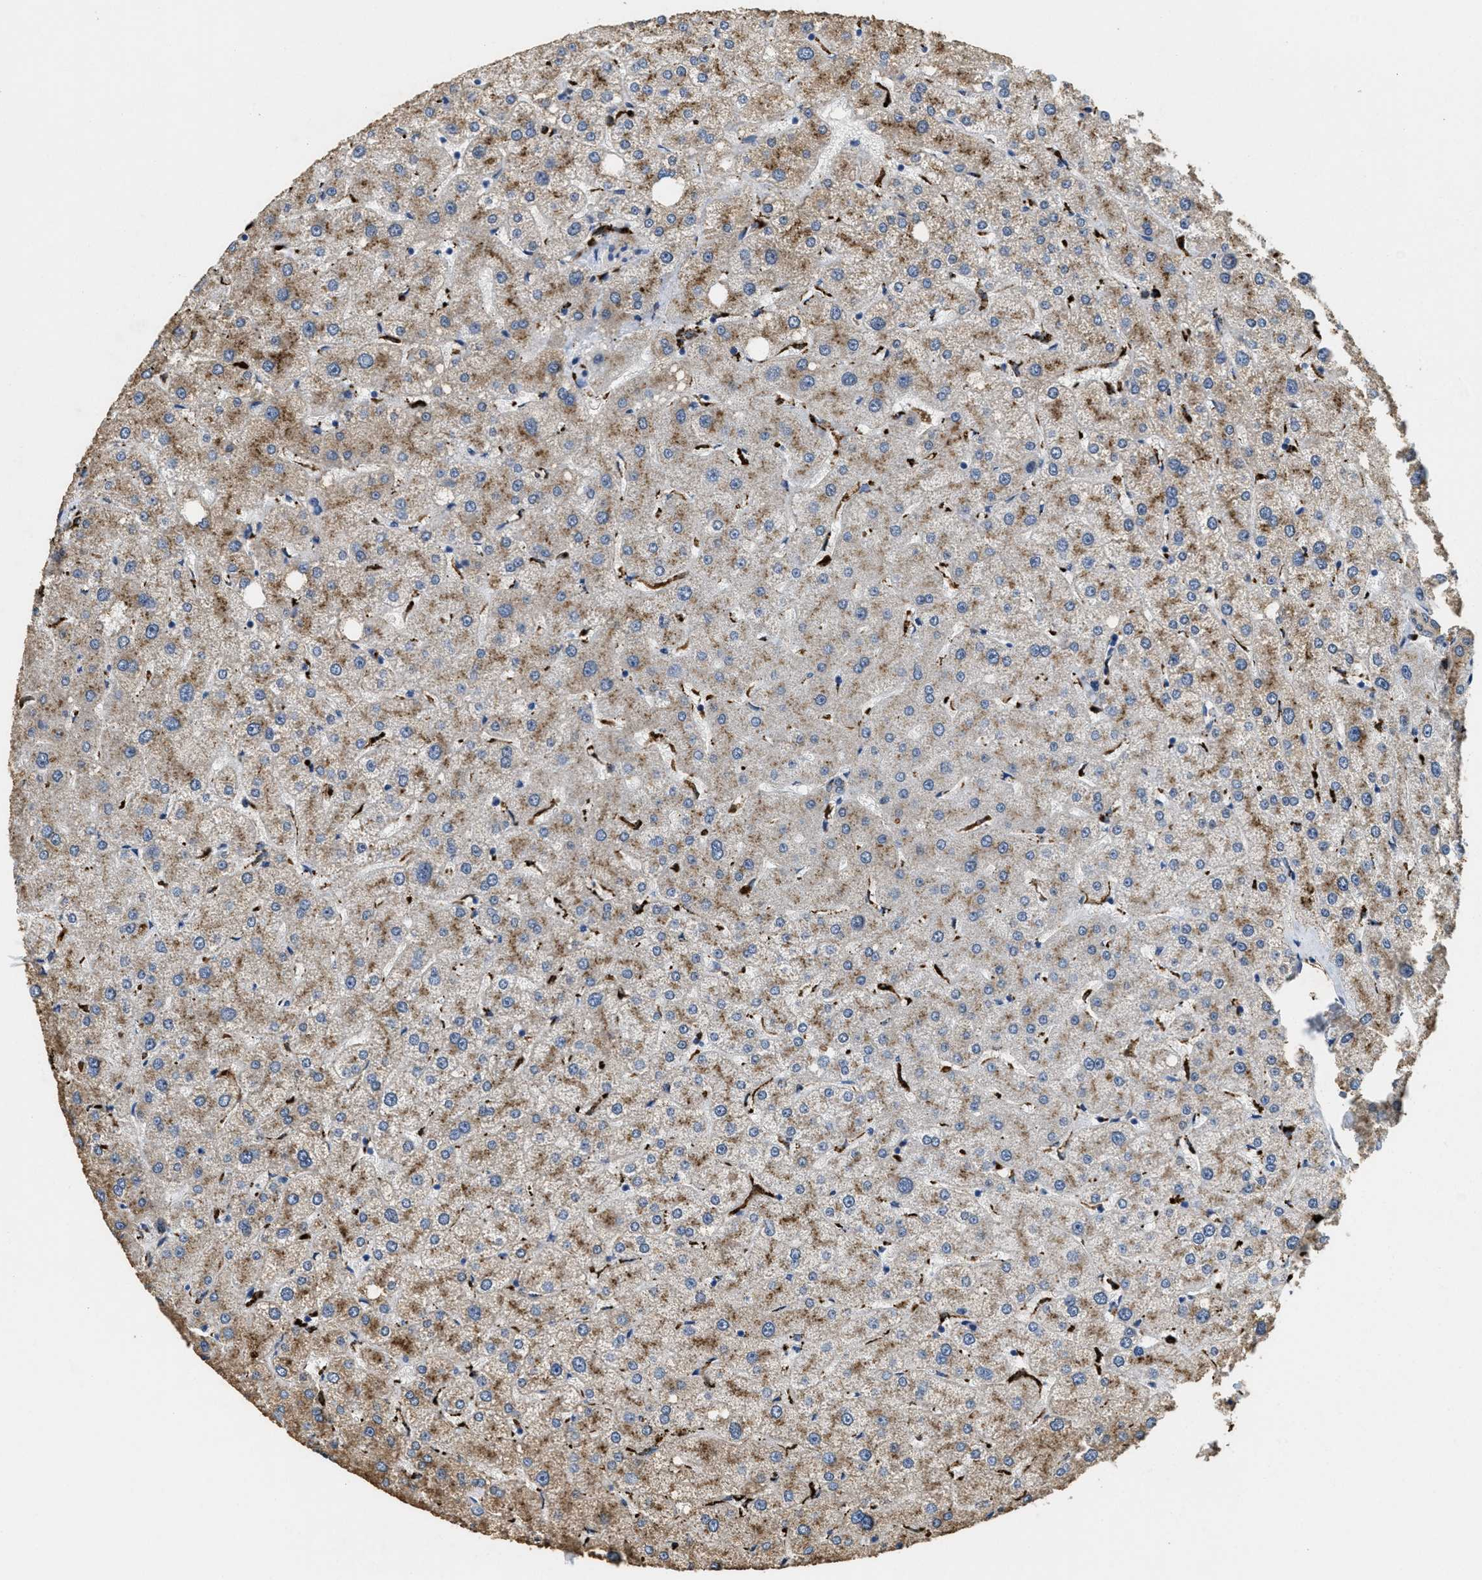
{"staining": {"intensity": "moderate", "quantity": ">75%", "location": "cytoplasmic/membranous"}, "tissue": "liver", "cell_type": "Hepatocytes", "image_type": "normal", "snomed": [{"axis": "morphology", "description": "Normal tissue, NOS"}, {"axis": "topography", "description": "Liver"}], "caption": "Moderate cytoplasmic/membranous positivity for a protein is appreciated in about >75% of hepatocytes of benign liver using IHC.", "gene": "BMPR2", "patient": {"sex": "male", "age": 73}}